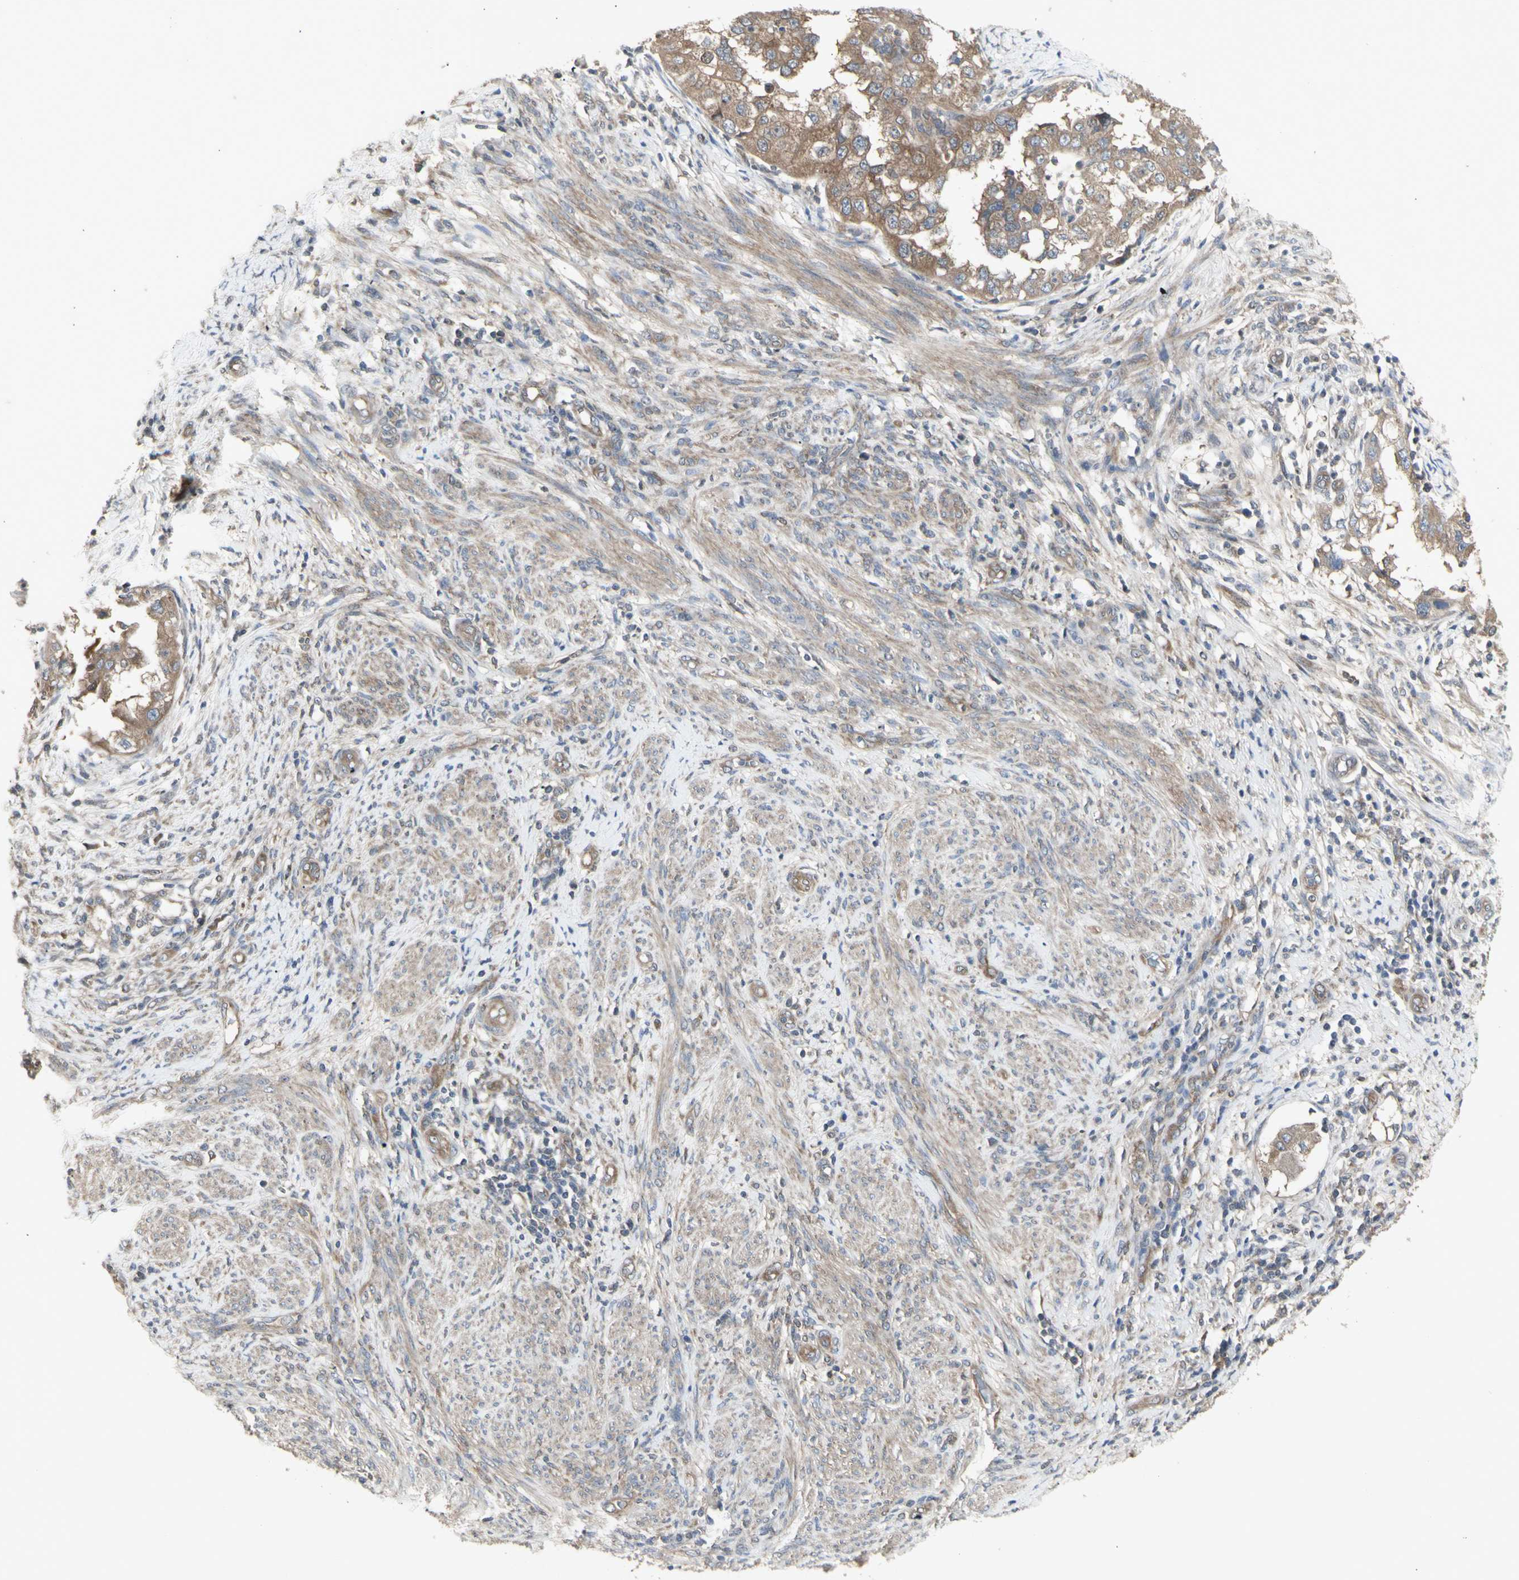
{"staining": {"intensity": "weak", "quantity": ">75%", "location": "cytoplasmic/membranous"}, "tissue": "endometrial cancer", "cell_type": "Tumor cells", "image_type": "cancer", "snomed": [{"axis": "morphology", "description": "Adenocarcinoma, NOS"}, {"axis": "topography", "description": "Endometrium"}], "caption": "IHC photomicrograph of human endometrial adenocarcinoma stained for a protein (brown), which demonstrates low levels of weak cytoplasmic/membranous staining in about >75% of tumor cells.", "gene": "CHURC1-FNTB", "patient": {"sex": "female", "age": 85}}